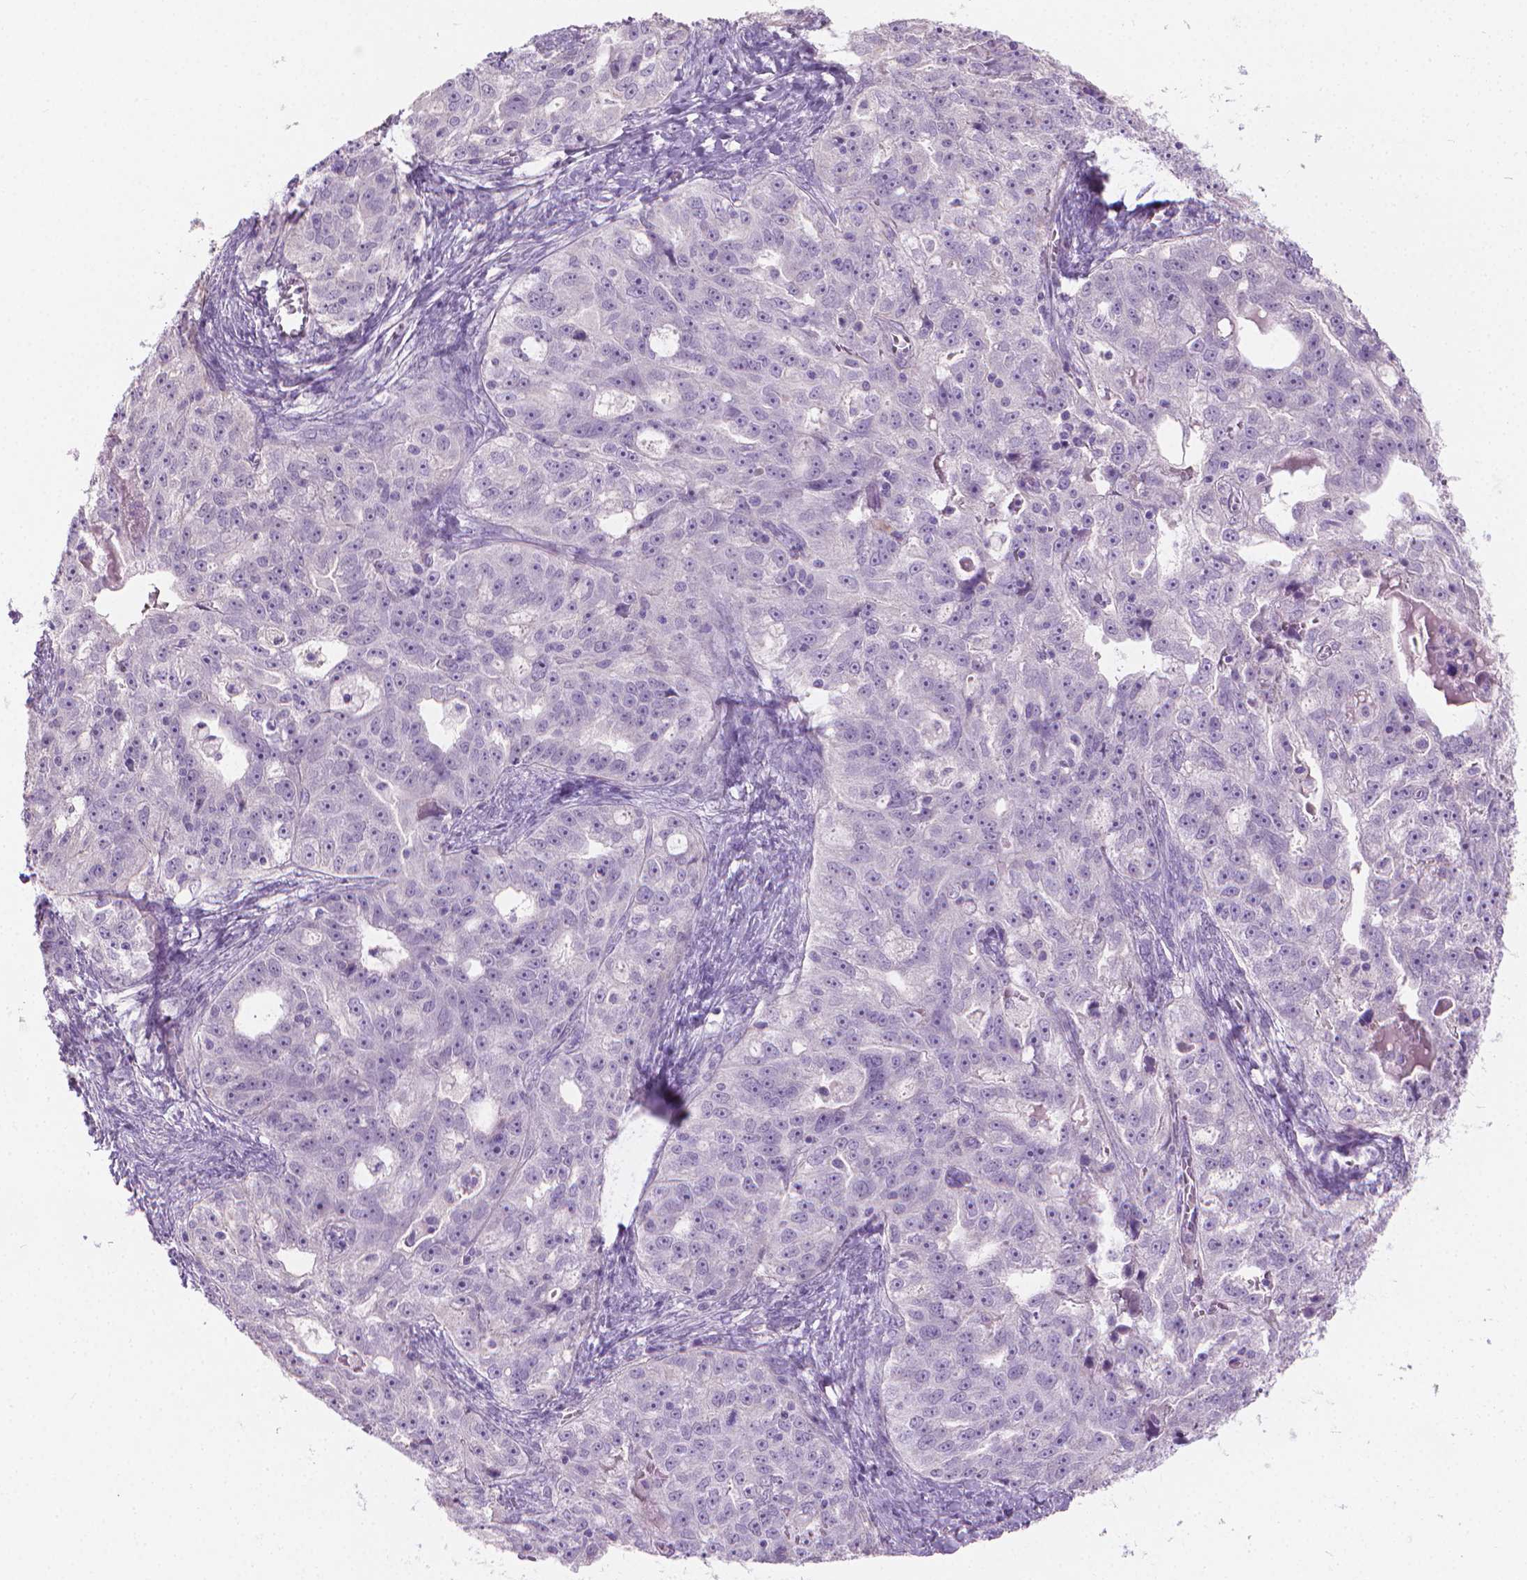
{"staining": {"intensity": "negative", "quantity": "none", "location": "none"}, "tissue": "ovarian cancer", "cell_type": "Tumor cells", "image_type": "cancer", "snomed": [{"axis": "morphology", "description": "Cystadenocarcinoma, serous, NOS"}, {"axis": "topography", "description": "Ovary"}], "caption": "Tumor cells show no significant protein expression in ovarian cancer (serous cystadenocarcinoma).", "gene": "GSDMA", "patient": {"sex": "female", "age": 51}}